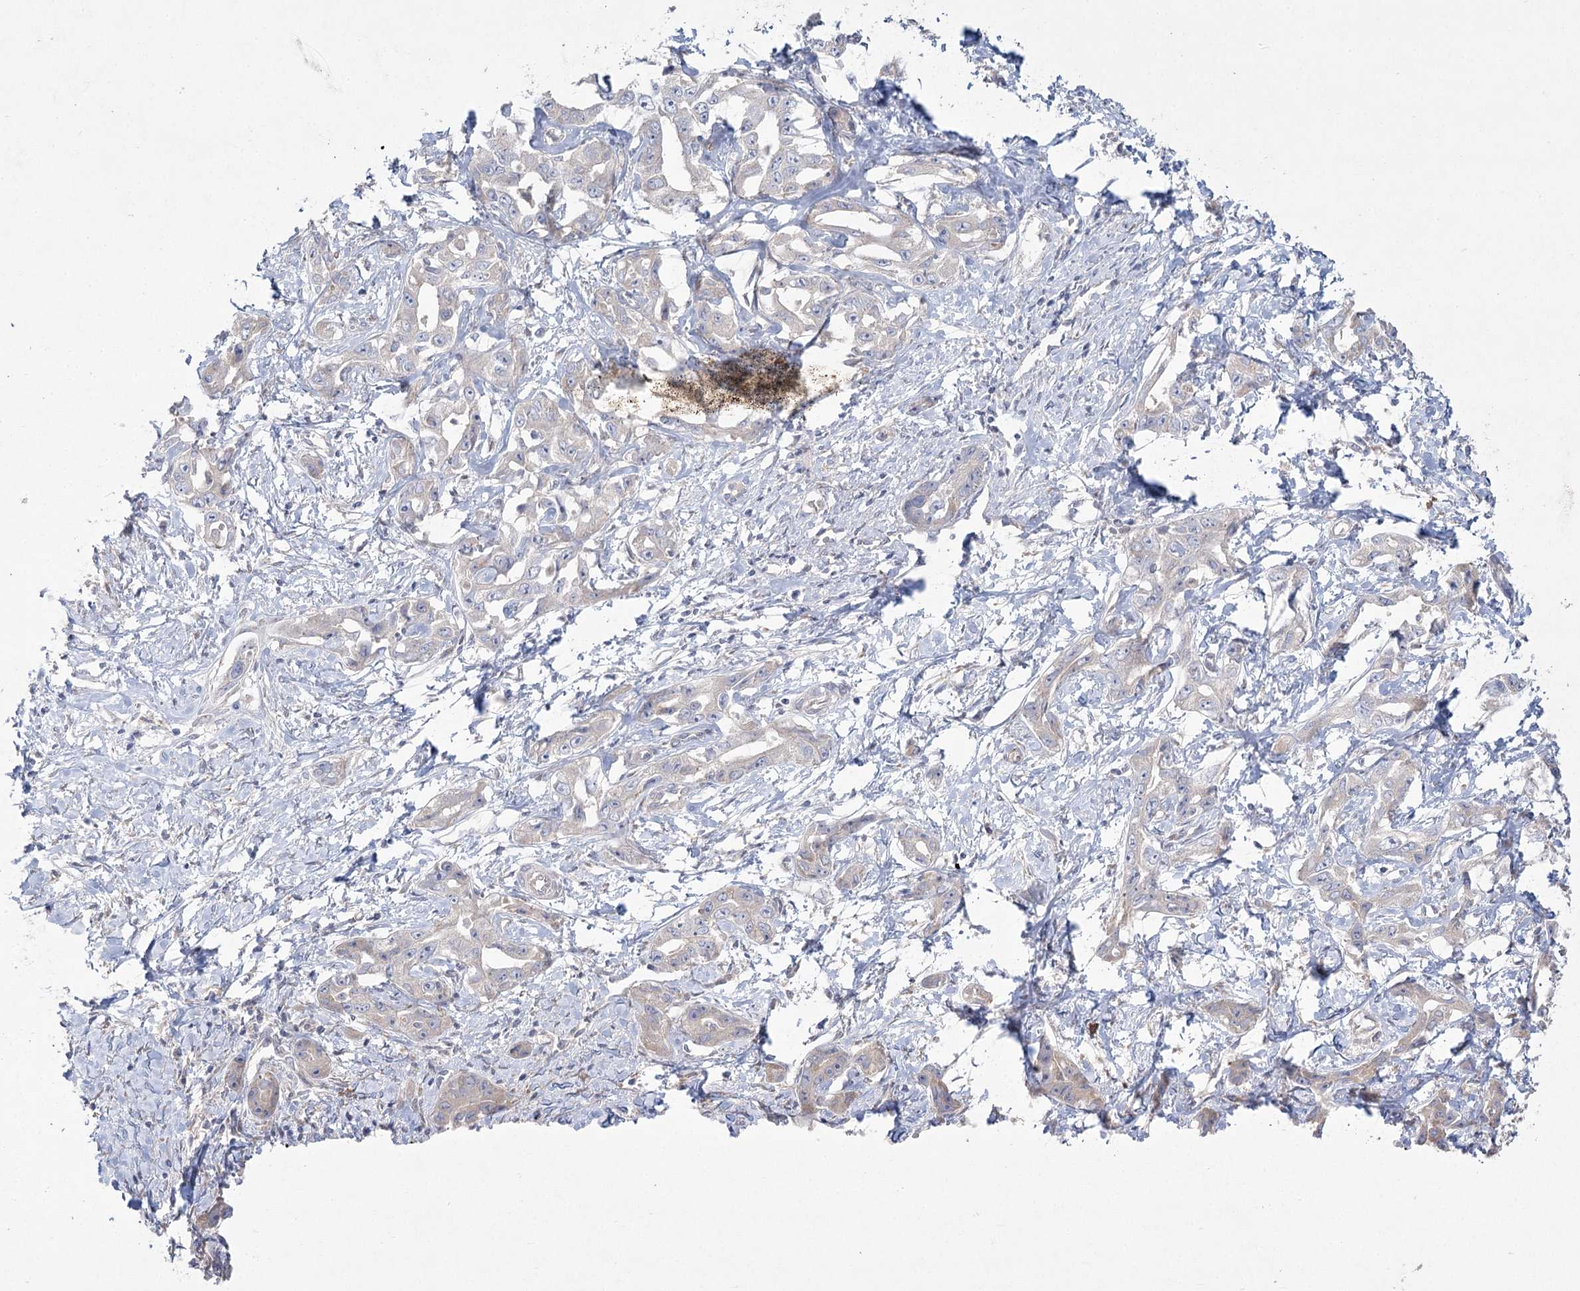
{"staining": {"intensity": "negative", "quantity": "none", "location": "none"}, "tissue": "liver cancer", "cell_type": "Tumor cells", "image_type": "cancer", "snomed": [{"axis": "morphology", "description": "Cholangiocarcinoma"}, {"axis": "topography", "description": "Liver"}], "caption": "This histopathology image is of liver cancer stained with immunohistochemistry (IHC) to label a protein in brown with the nuclei are counter-stained blue. There is no expression in tumor cells.", "gene": "CAMTA1", "patient": {"sex": "male", "age": 59}}